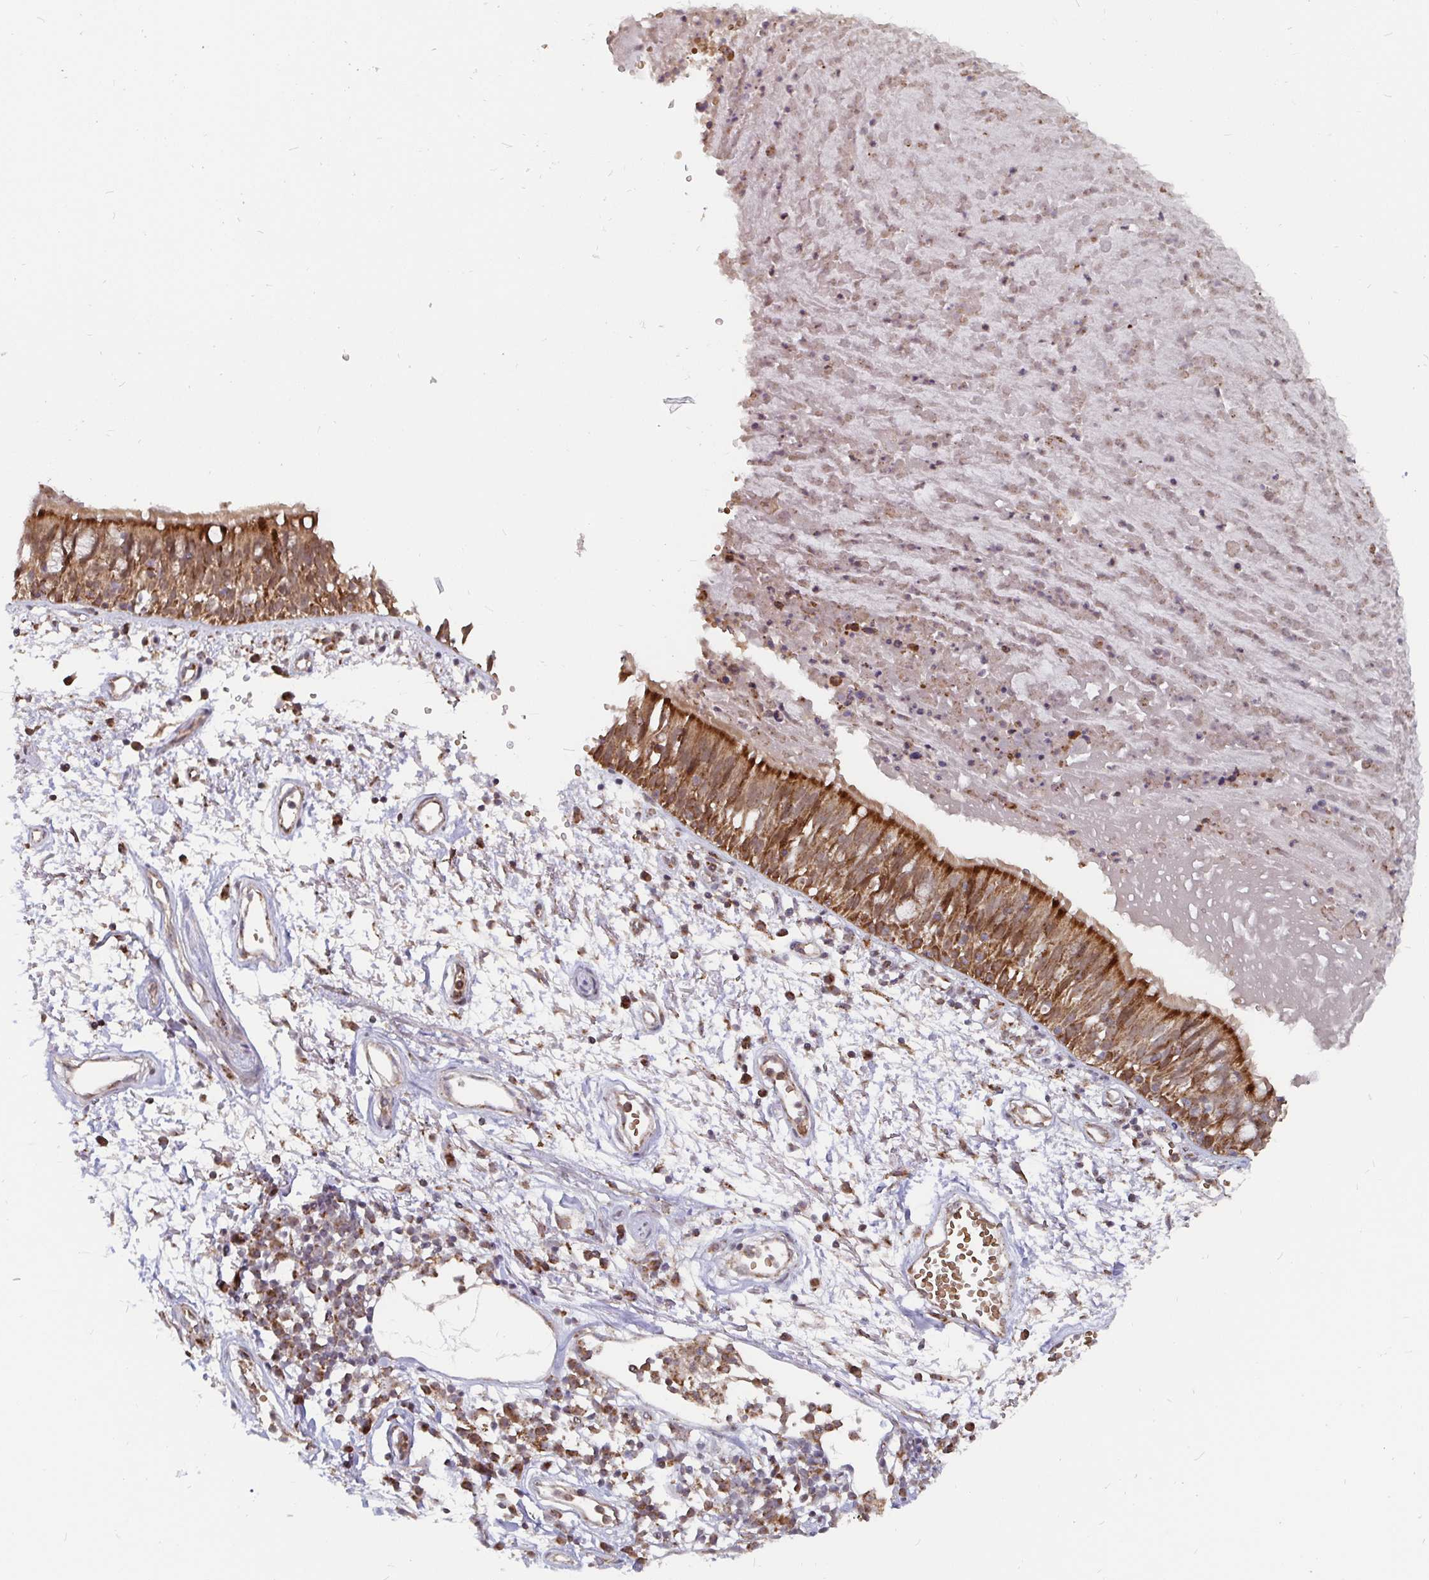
{"staining": {"intensity": "moderate", "quantity": ">75%", "location": "cytoplasmic/membranous"}, "tissue": "bronchus", "cell_type": "Respiratory epithelial cells", "image_type": "normal", "snomed": [{"axis": "morphology", "description": "Normal tissue, NOS"}, {"axis": "morphology", "description": "Squamous cell carcinoma, NOS"}, {"axis": "topography", "description": "Cartilage tissue"}, {"axis": "topography", "description": "Bronchus"}, {"axis": "topography", "description": "Lung"}], "caption": "Protein staining of unremarkable bronchus demonstrates moderate cytoplasmic/membranous positivity in approximately >75% of respiratory epithelial cells. Using DAB (brown) and hematoxylin (blue) stains, captured at high magnification using brightfield microscopy.", "gene": "PDF", "patient": {"sex": "male", "age": 66}}